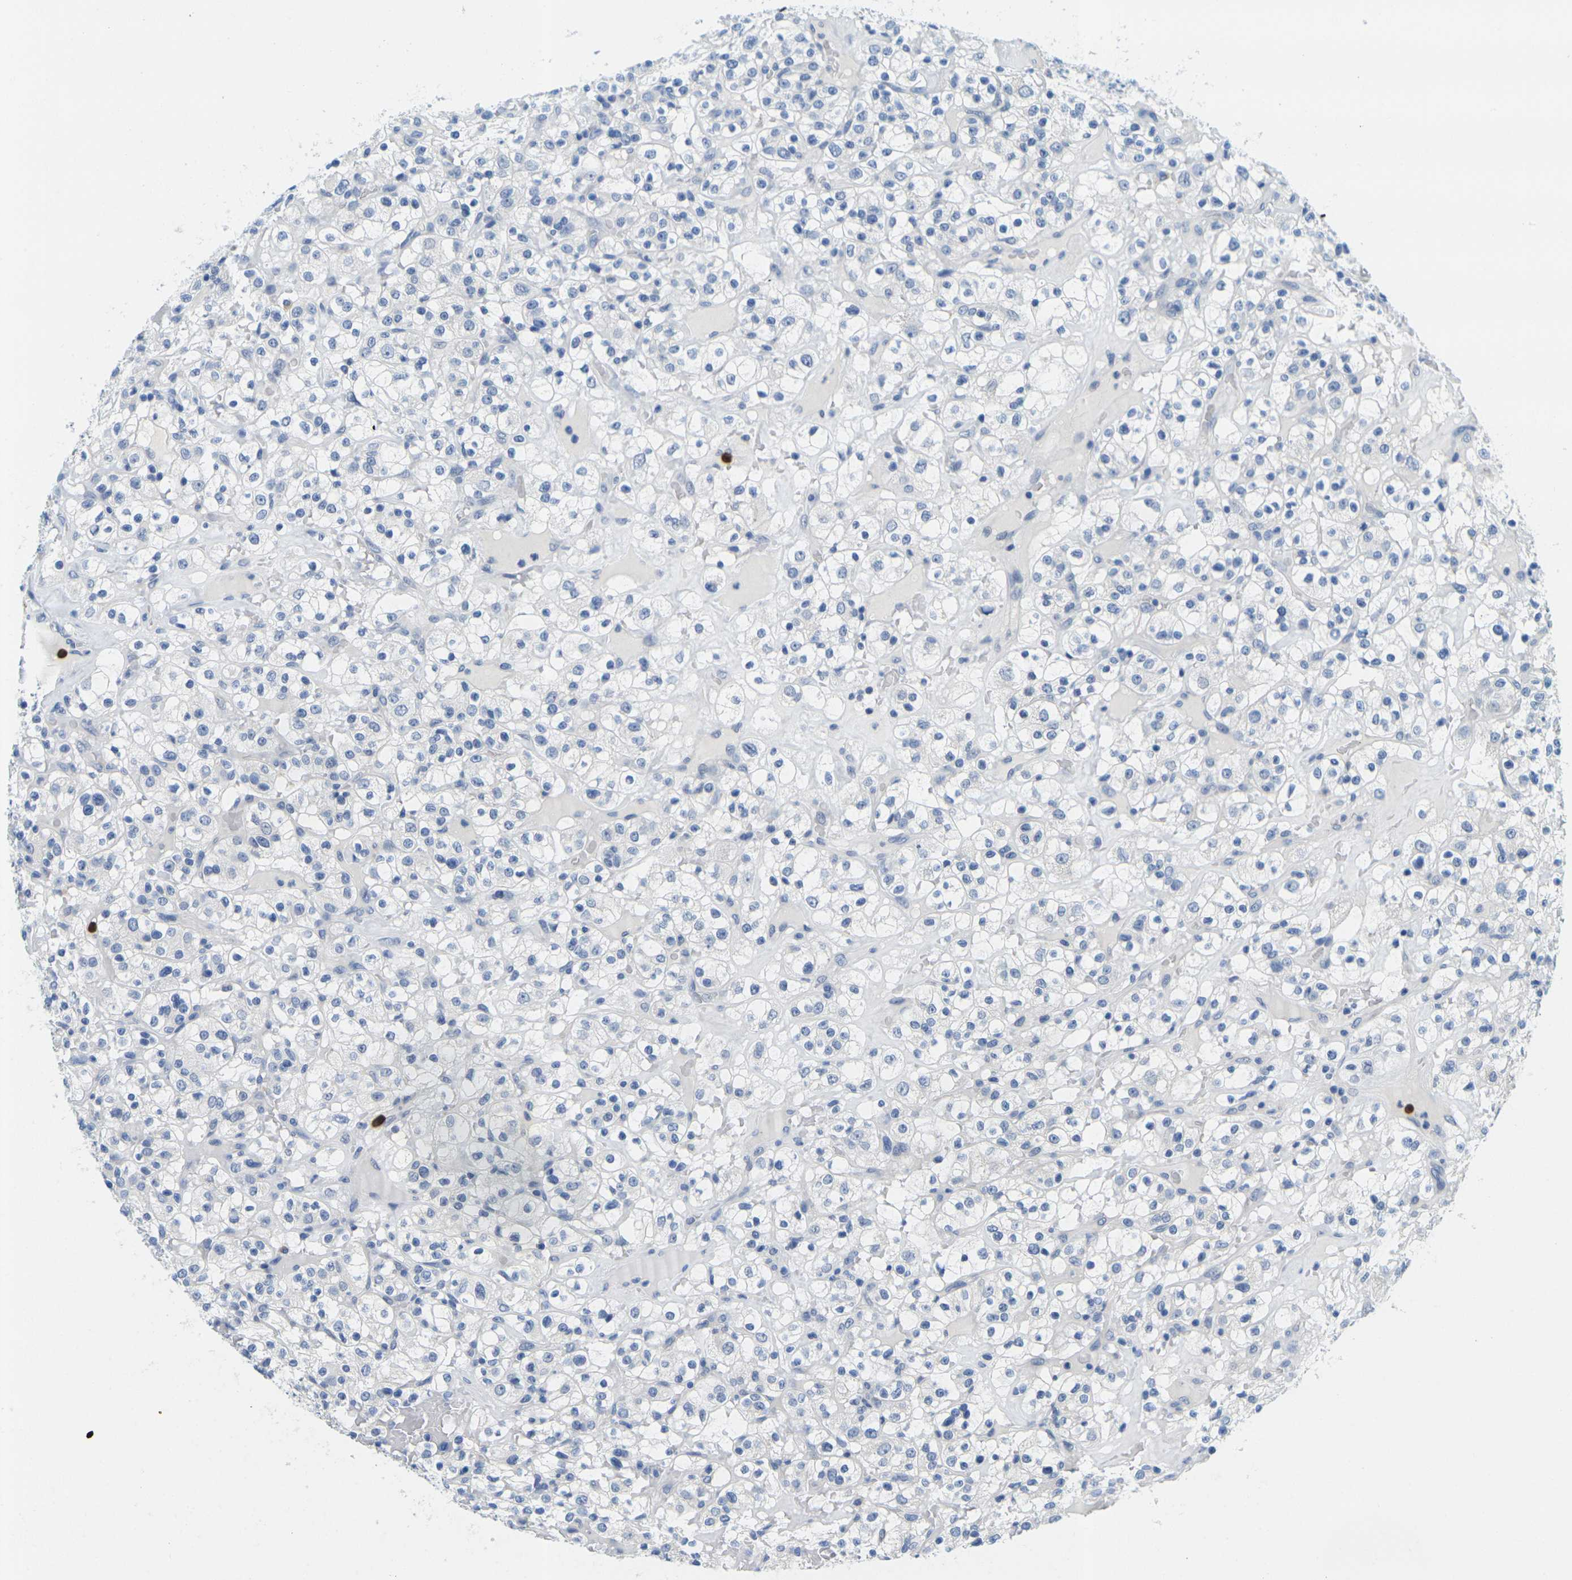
{"staining": {"intensity": "negative", "quantity": "none", "location": "none"}, "tissue": "renal cancer", "cell_type": "Tumor cells", "image_type": "cancer", "snomed": [{"axis": "morphology", "description": "Normal tissue, NOS"}, {"axis": "morphology", "description": "Adenocarcinoma, NOS"}, {"axis": "topography", "description": "Kidney"}], "caption": "Immunohistochemical staining of renal cancer exhibits no significant staining in tumor cells.", "gene": "GPR15", "patient": {"sex": "female", "age": 72}}